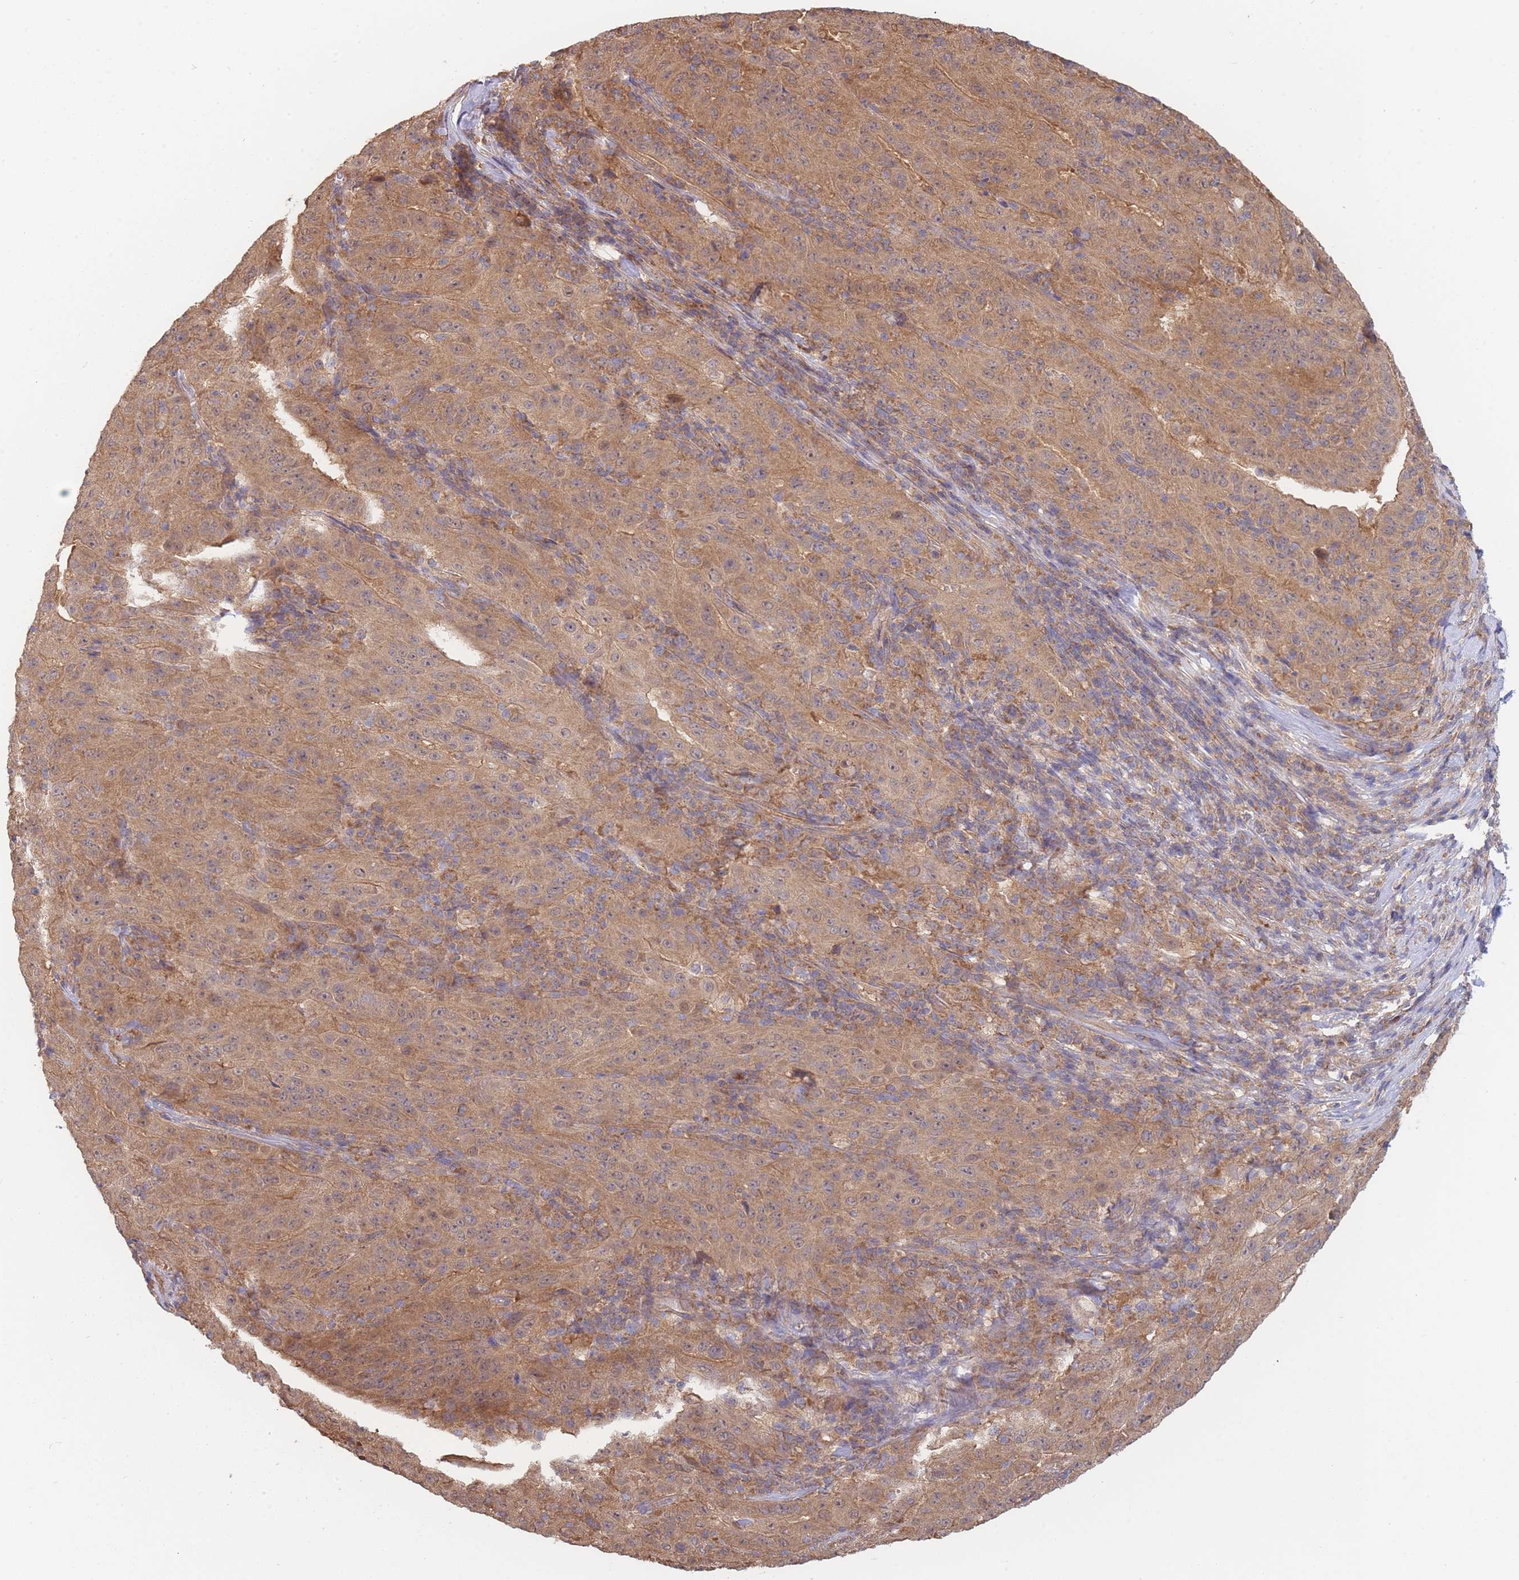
{"staining": {"intensity": "moderate", "quantity": ">75%", "location": "cytoplasmic/membranous"}, "tissue": "pancreatic cancer", "cell_type": "Tumor cells", "image_type": "cancer", "snomed": [{"axis": "morphology", "description": "Adenocarcinoma, NOS"}, {"axis": "topography", "description": "Pancreas"}], "caption": "A medium amount of moderate cytoplasmic/membranous staining is seen in about >75% of tumor cells in pancreatic adenocarcinoma tissue. (brown staining indicates protein expression, while blue staining denotes nuclei).", "gene": "MRPS18B", "patient": {"sex": "male", "age": 63}}